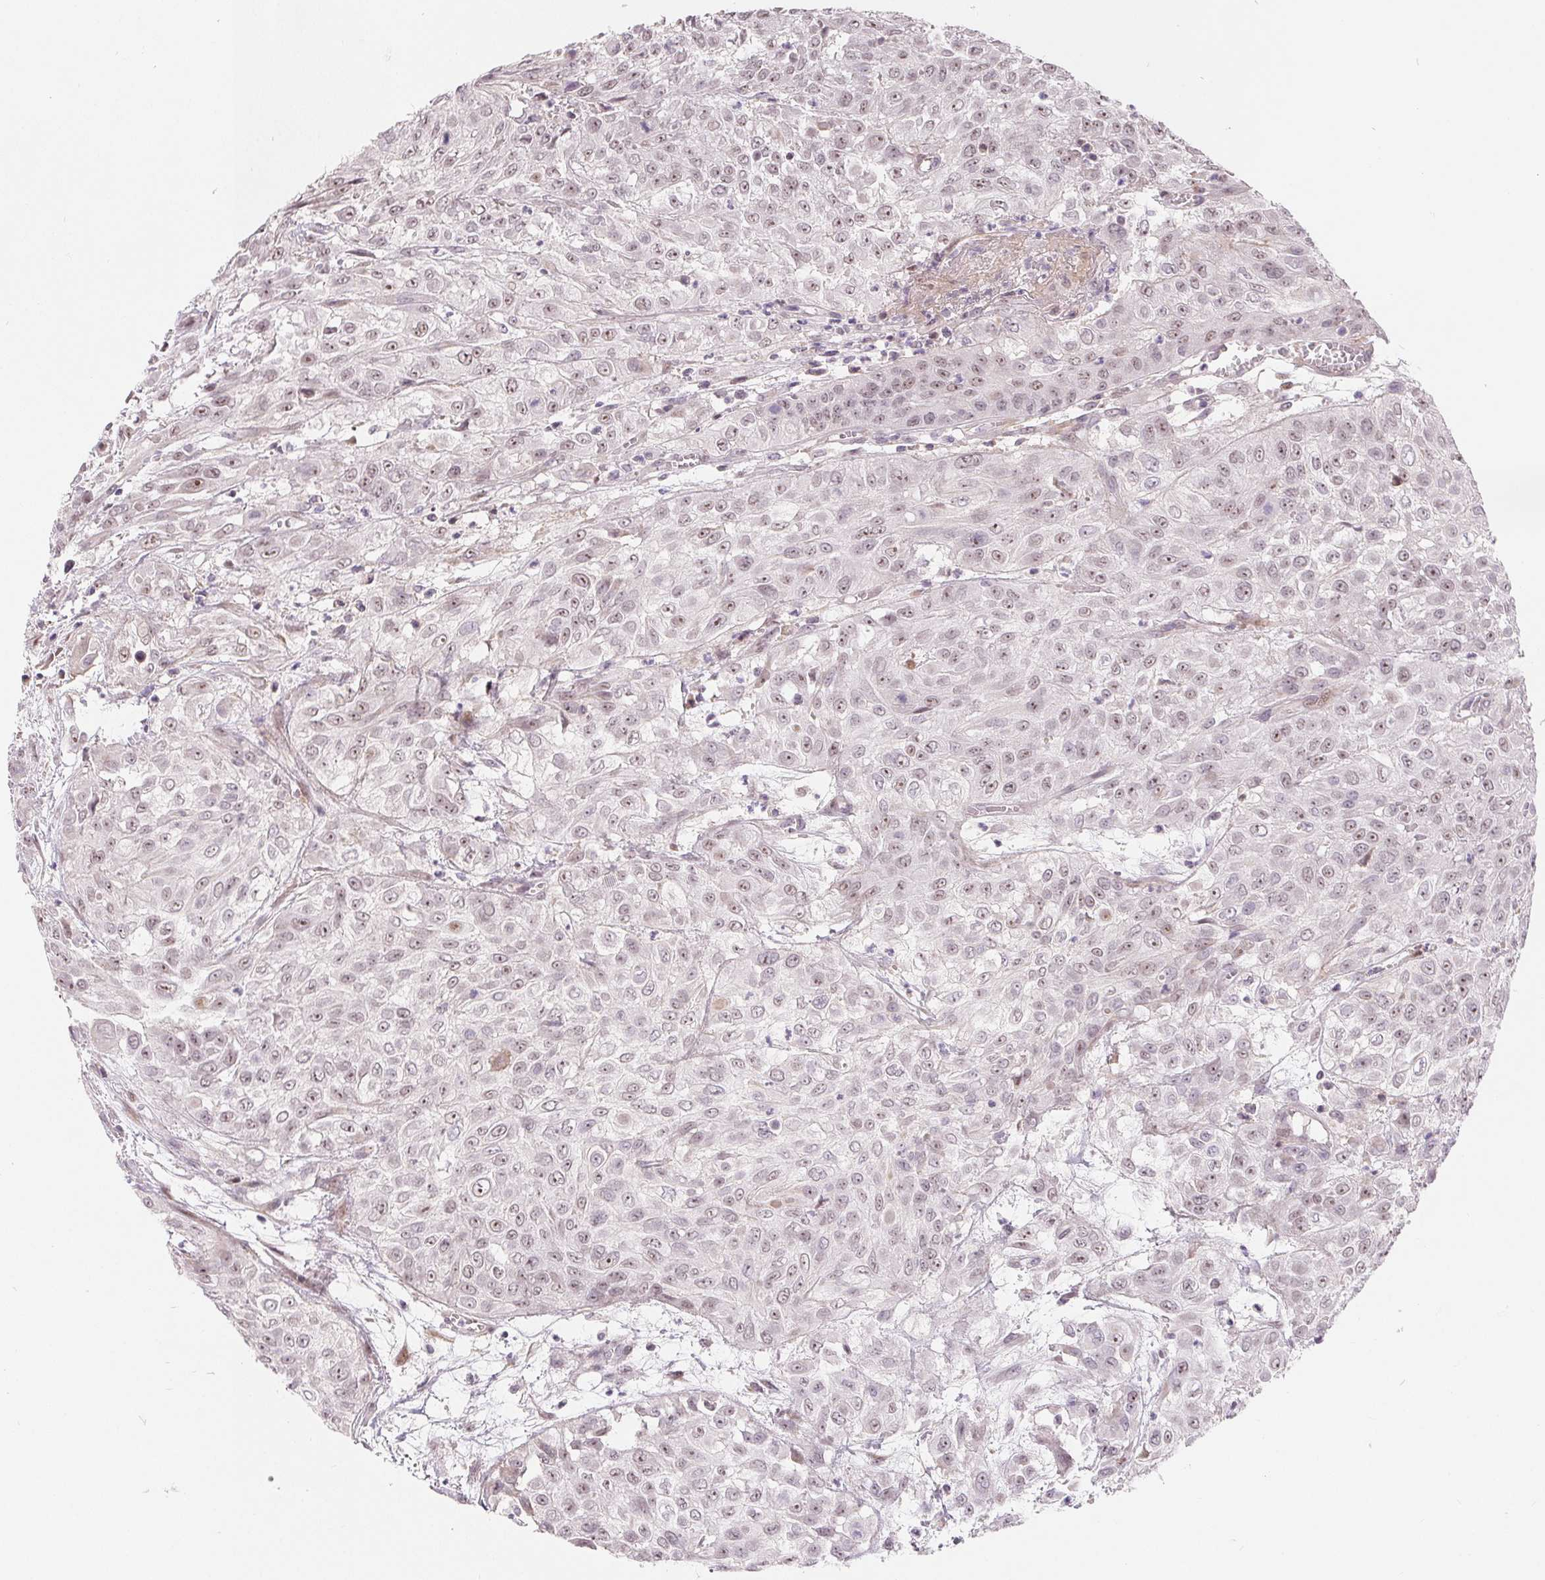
{"staining": {"intensity": "weak", "quantity": "25%-75%", "location": "nuclear"}, "tissue": "urothelial cancer", "cell_type": "Tumor cells", "image_type": "cancer", "snomed": [{"axis": "morphology", "description": "Urothelial carcinoma, High grade"}, {"axis": "topography", "description": "Urinary bladder"}], "caption": "Brown immunohistochemical staining in human high-grade urothelial carcinoma shows weak nuclear positivity in approximately 25%-75% of tumor cells.", "gene": "NRG2", "patient": {"sex": "male", "age": 57}}